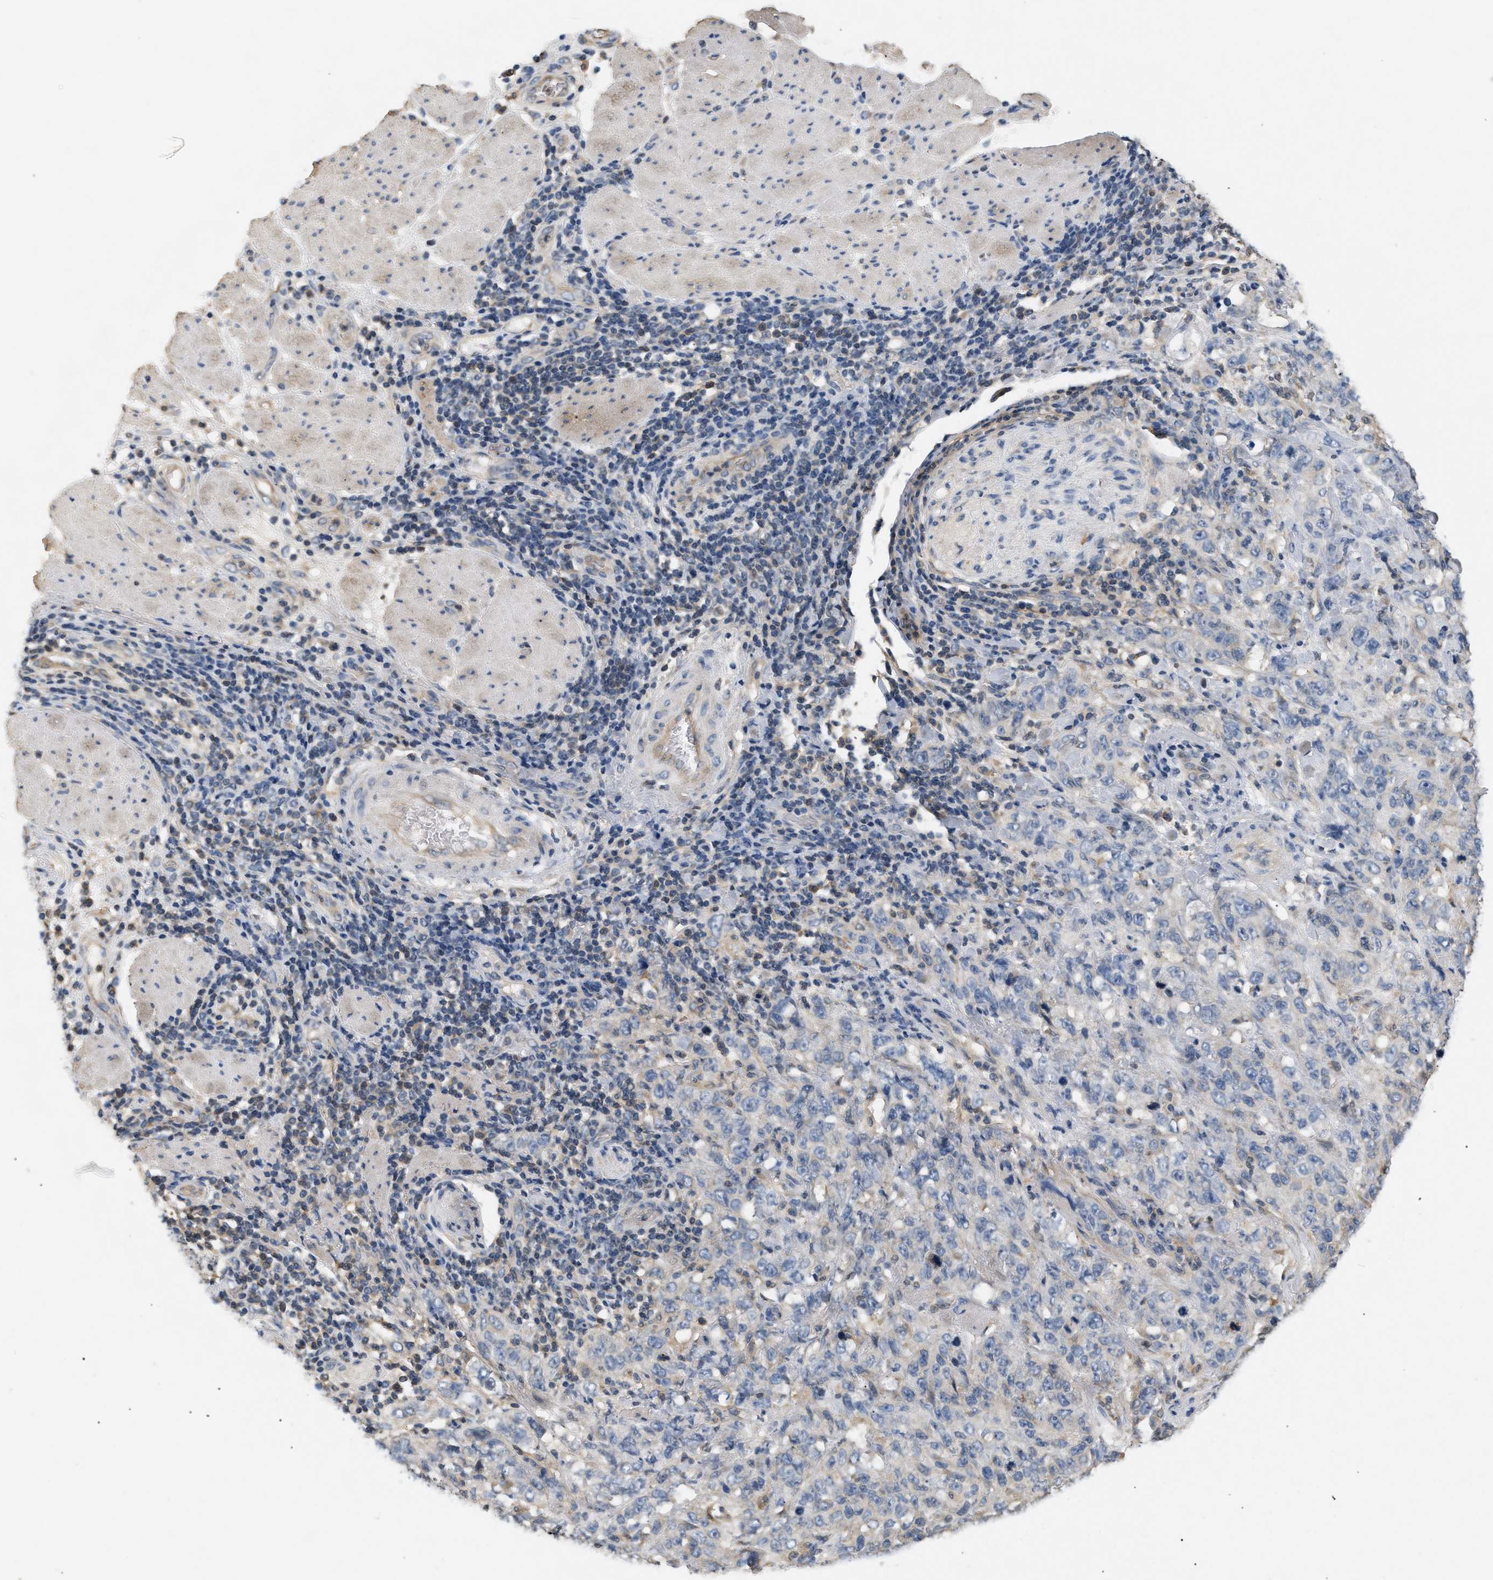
{"staining": {"intensity": "negative", "quantity": "none", "location": "none"}, "tissue": "stomach cancer", "cell_type": "Tumor cells", "image_type": "cancer", "snomed": [{"axis": "morphology", "description": "Adenocarcinoma, NOS"}, {"axis": "topography", "description": "Stomach"}], "caption": "Stomach cancer (adenocarcinoma) stained for a protein using immunohistochemistry (IHC) demonstrates no expression tumor cells.", "gene": "FARS2", "patient": {"sex": "male", "age": 48}}